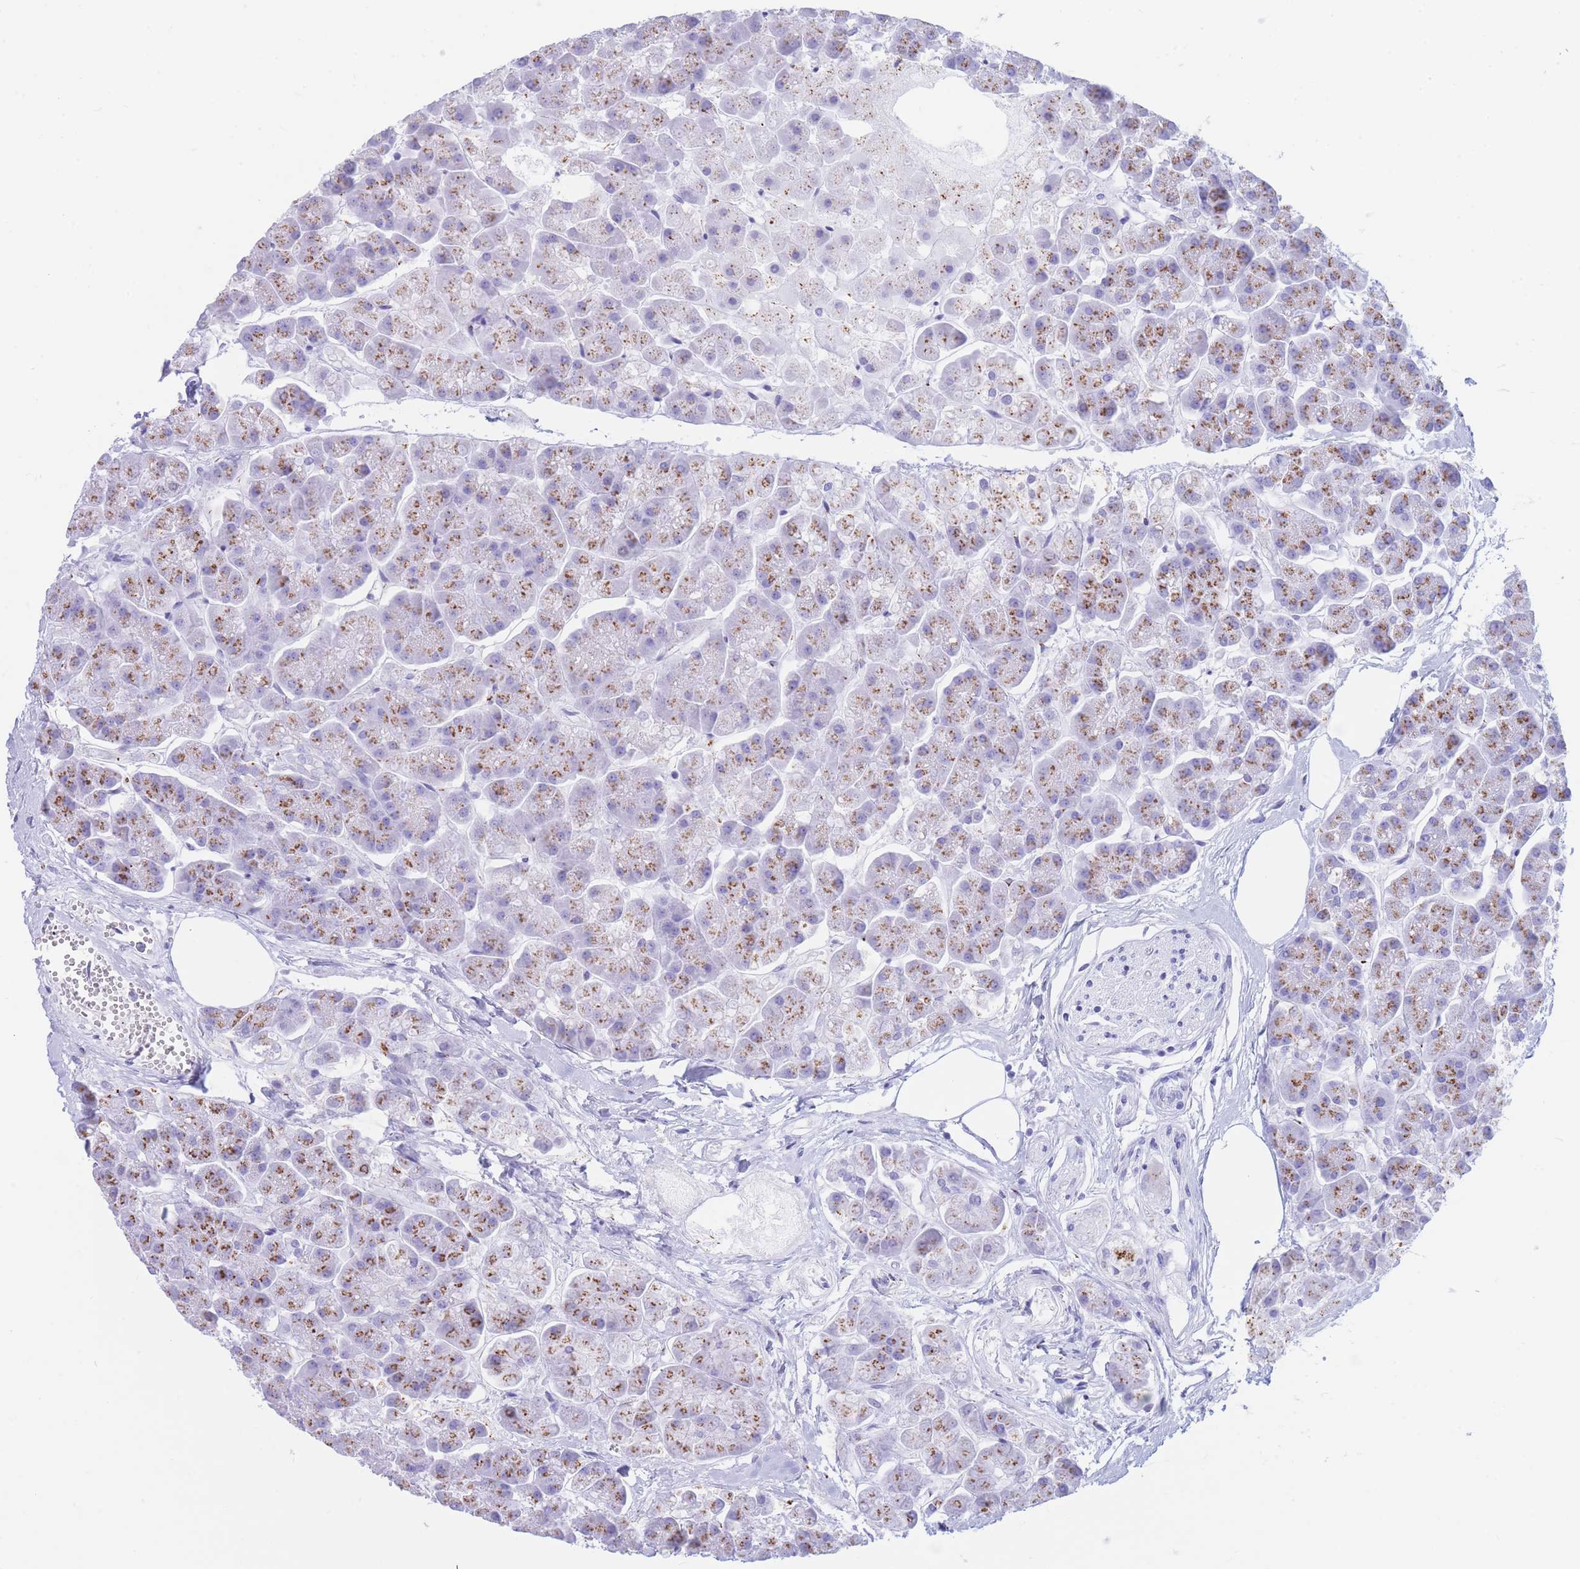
{"staining": {"intensity": "strong", "quantity": "25%-75%", "location": "cytoplasmic/membranous"}, "tissue": "pancreas", "cell_type": "Exocrine glandular cells", "image_type": "normal", "snomed": [{"axis": "morphology", "description": "Normal tissue, NOS"}, {"axis": "topography", "description": "Pancreas"}, {"axis": "topography", "description": "Peripheral nerve tissue"}], "caption": "Pancreas stained with a brown dye exhibits strong cytoplasmic/membranous positive positivity in approximately 25%-75% of exocrine glandular cells.", "gene": "FAM3C", "patient": {"sex": "male", "age": 54}}